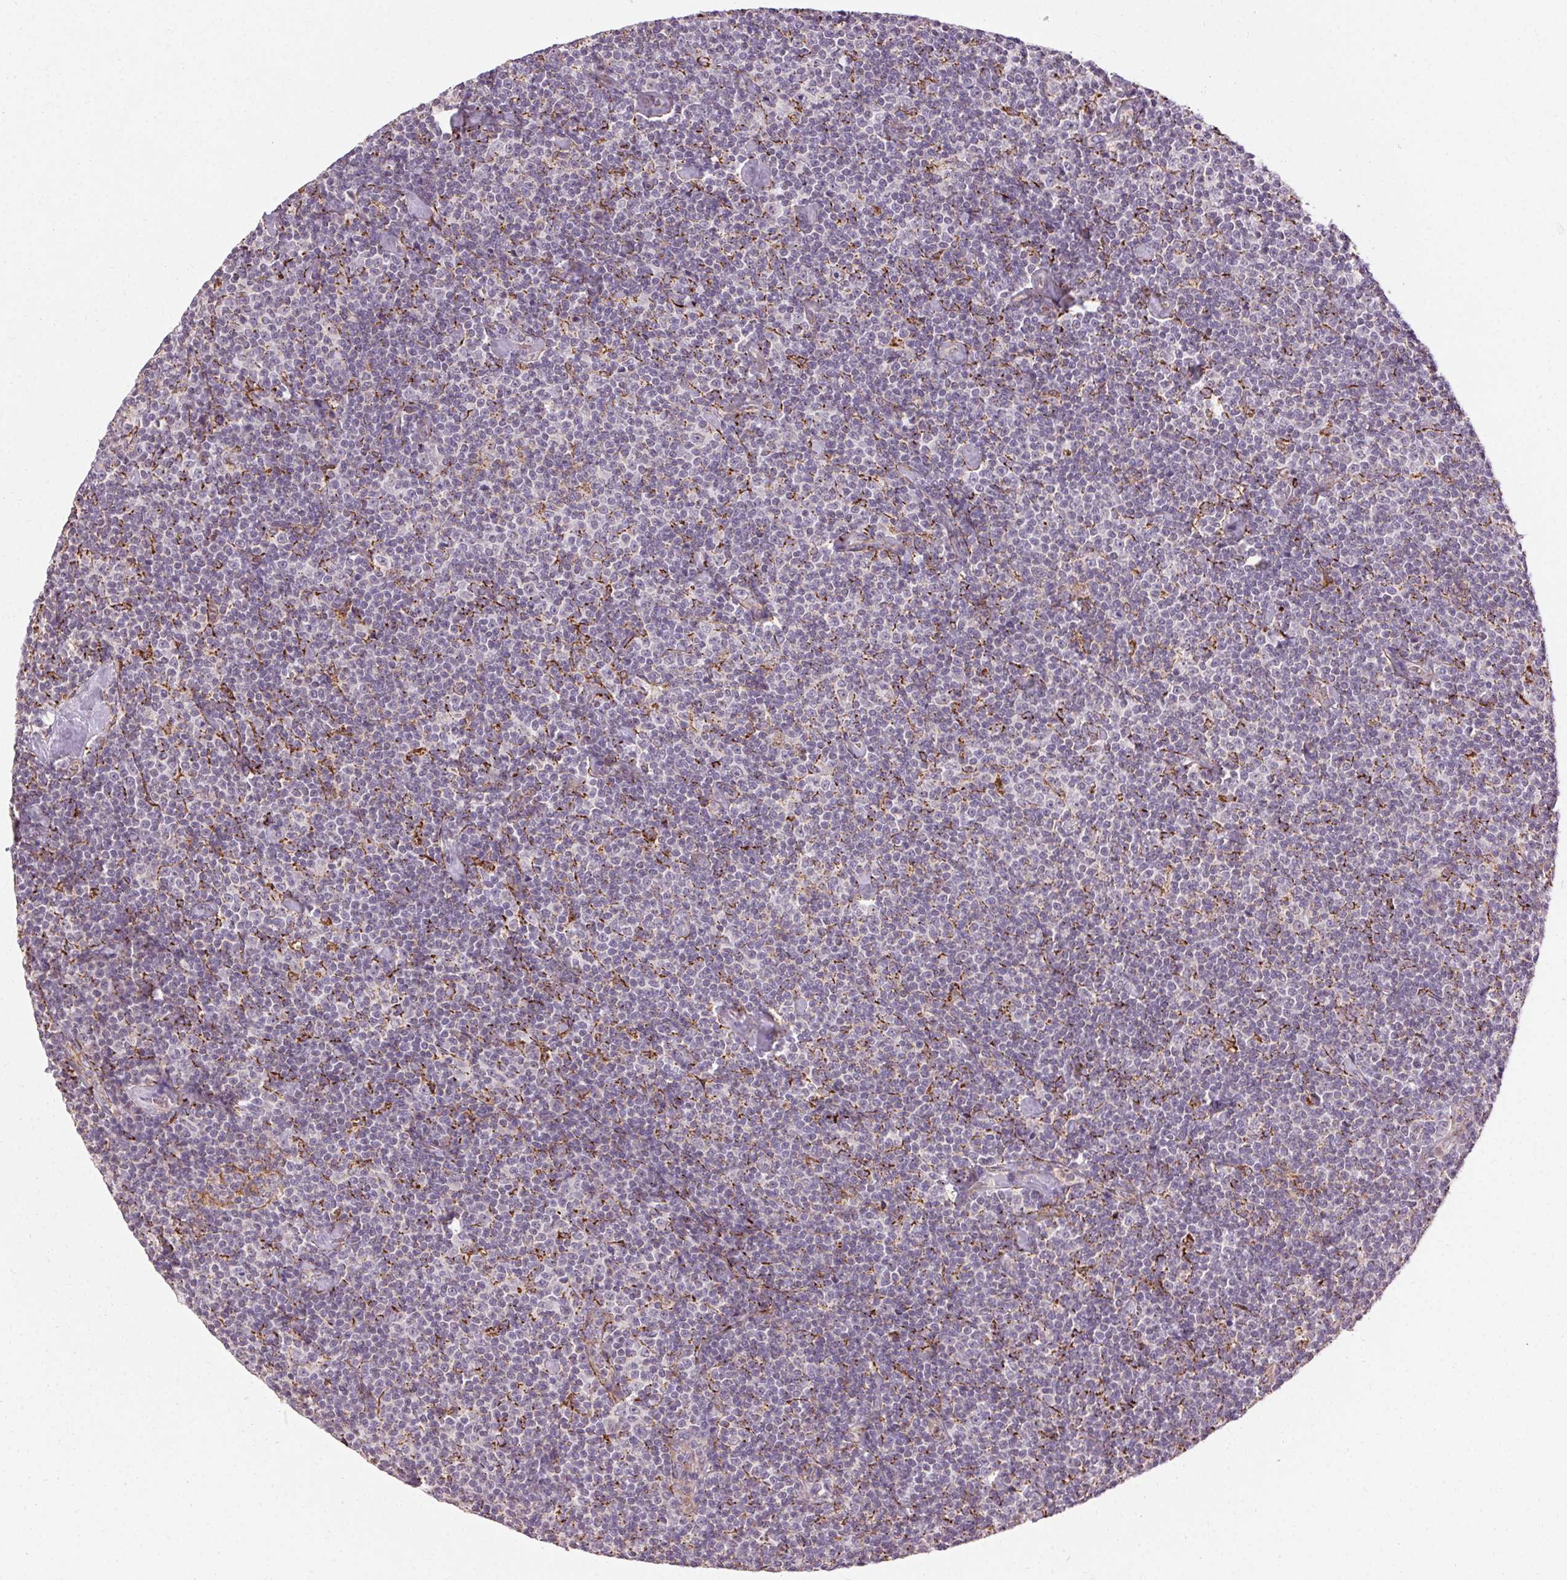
{"staining": {"intensity": "negative", "quantity": "none", "location": "none"}, "tissue": "lymphoma", "cell_type": "Tumor cells", "image_type": "cancer", "snomed": [{"axis": "morphology", "description": "Malignant lymphoma, non-Hodgkin's type, Low grade"}, {"axis": "topography", "description": "Lymph node"}], "caption": "IHC micrograph of malignant lymphoma, non-Hodgkin's type (low-grade) stained for a protein (brown), which exhibits no positivity in tumor cells. (DAB immunohistochemistry visualized using brightfield microscopy, high magnification).", "gene": "REP15", "patient": {"sex": "male", "age": 81}}